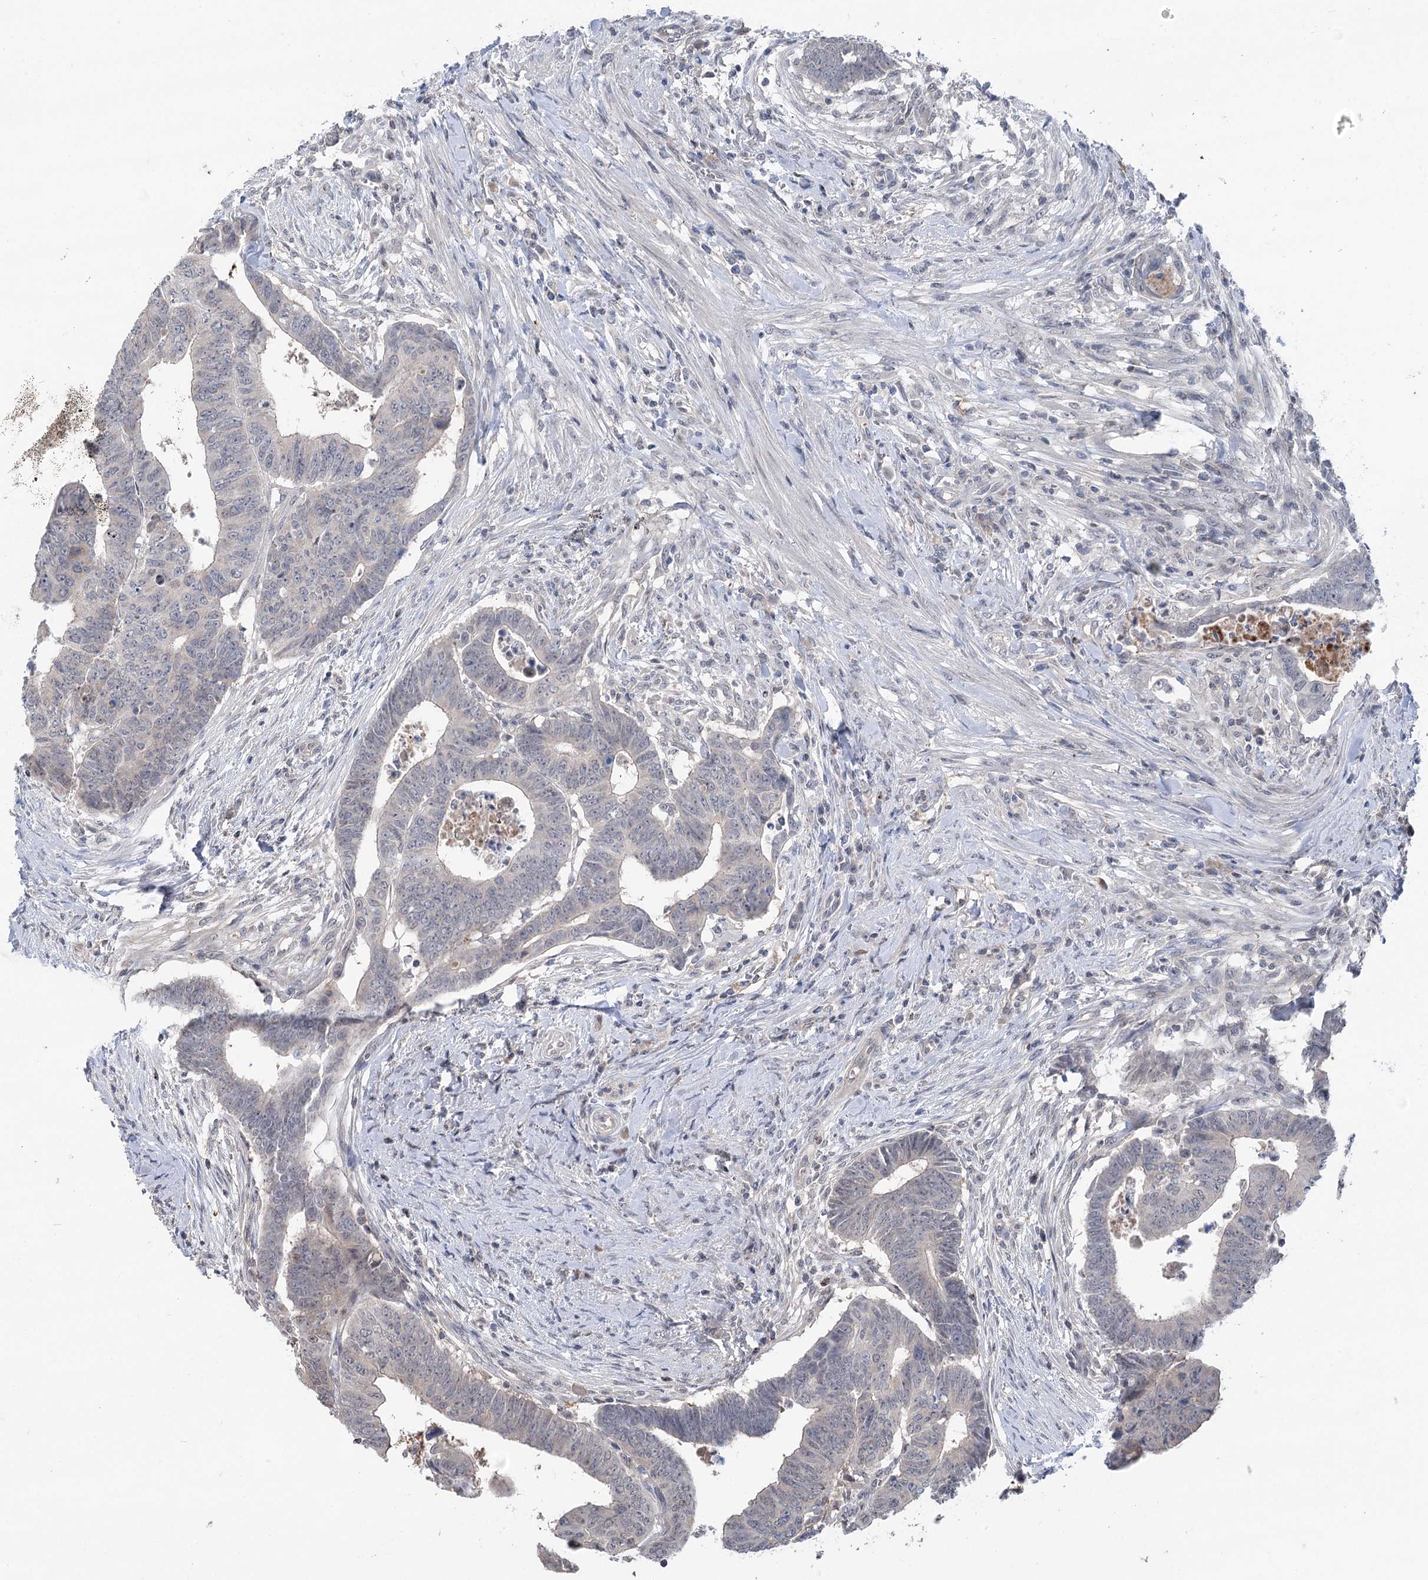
{"staining": {"intensity": "negative", "quantity": "none", "location": "none"}, "tissue": "colorectal cancer", "cell_type": "Tumor cells", "image_type": "cancer", "snomed": [{"axis": "morphology", "description": "Normal tissue, NOS"}, {"axis": "morphology", "description": "Adenocarcinoma, NOS"}, {"axis": "topography", "description": "Rectum"}], "caption": "An IHC image of adenocarcinoma (colorectal) is shown. There is no staining in tumor cells of adenocarcinoma (colorectal).", "gene": "CCSER2", "patient": {"sex": "female", "age": 65}}